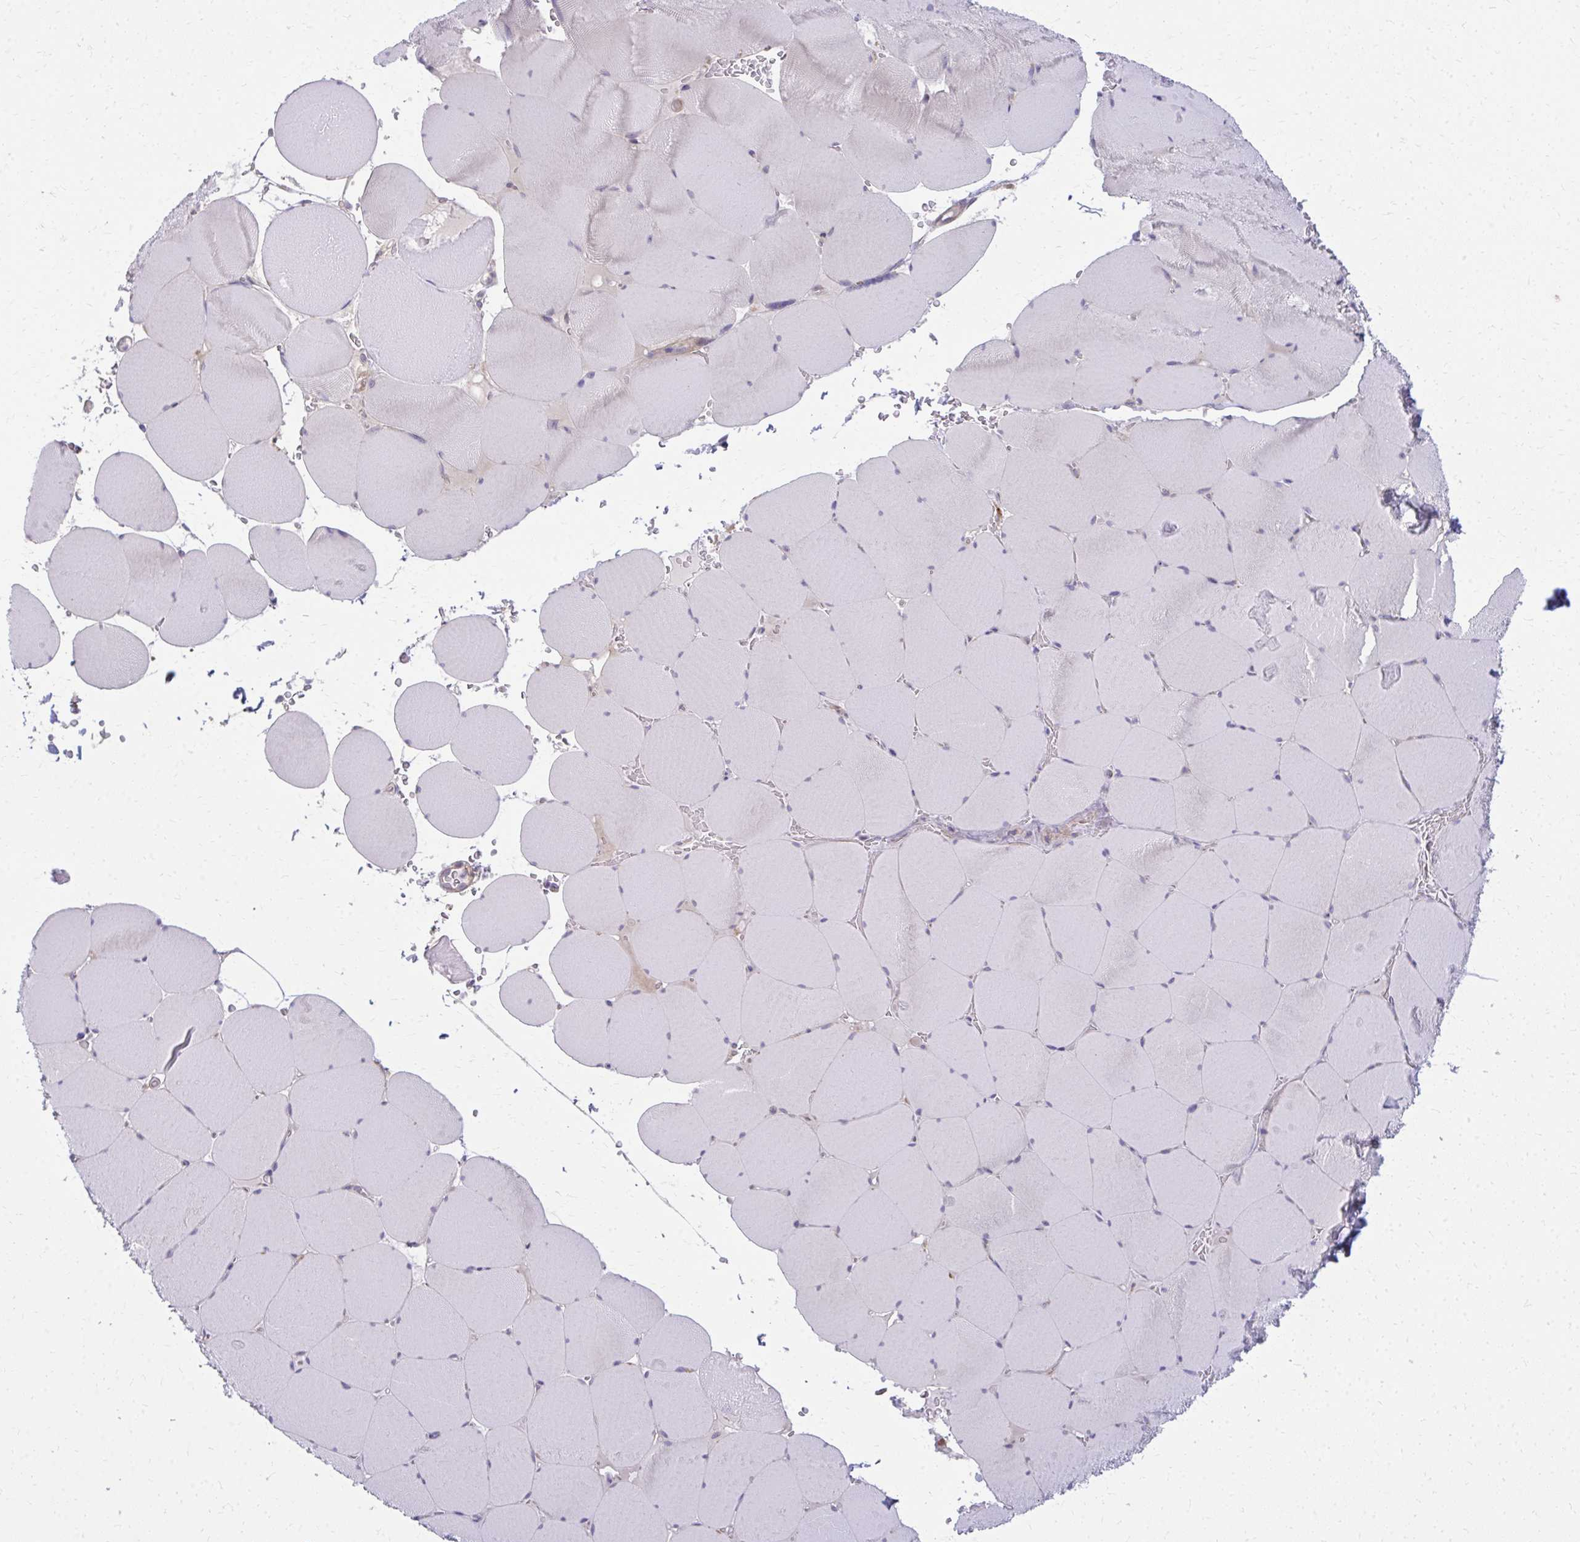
{"staining": {"intensity": "negative", "quantity": "none", "location": "none"}, "tissue": "skeletal muscle", "cell_type": "Myocytes", "image_type": "normal", "snomed": [{"axis": "morphology", "description": "Normal tissue, NOS"}, {"axis": "topography", "description": "Skeletal muscle"}, {"axis": "topography", "description": "Head-Neck"}], "caption": "There is no significant expression in myocytes of skeletal muscle. Nuclei are stained in blue.", "gene": "CEMP1", "patient": {"sex": "male", "age": 66}}